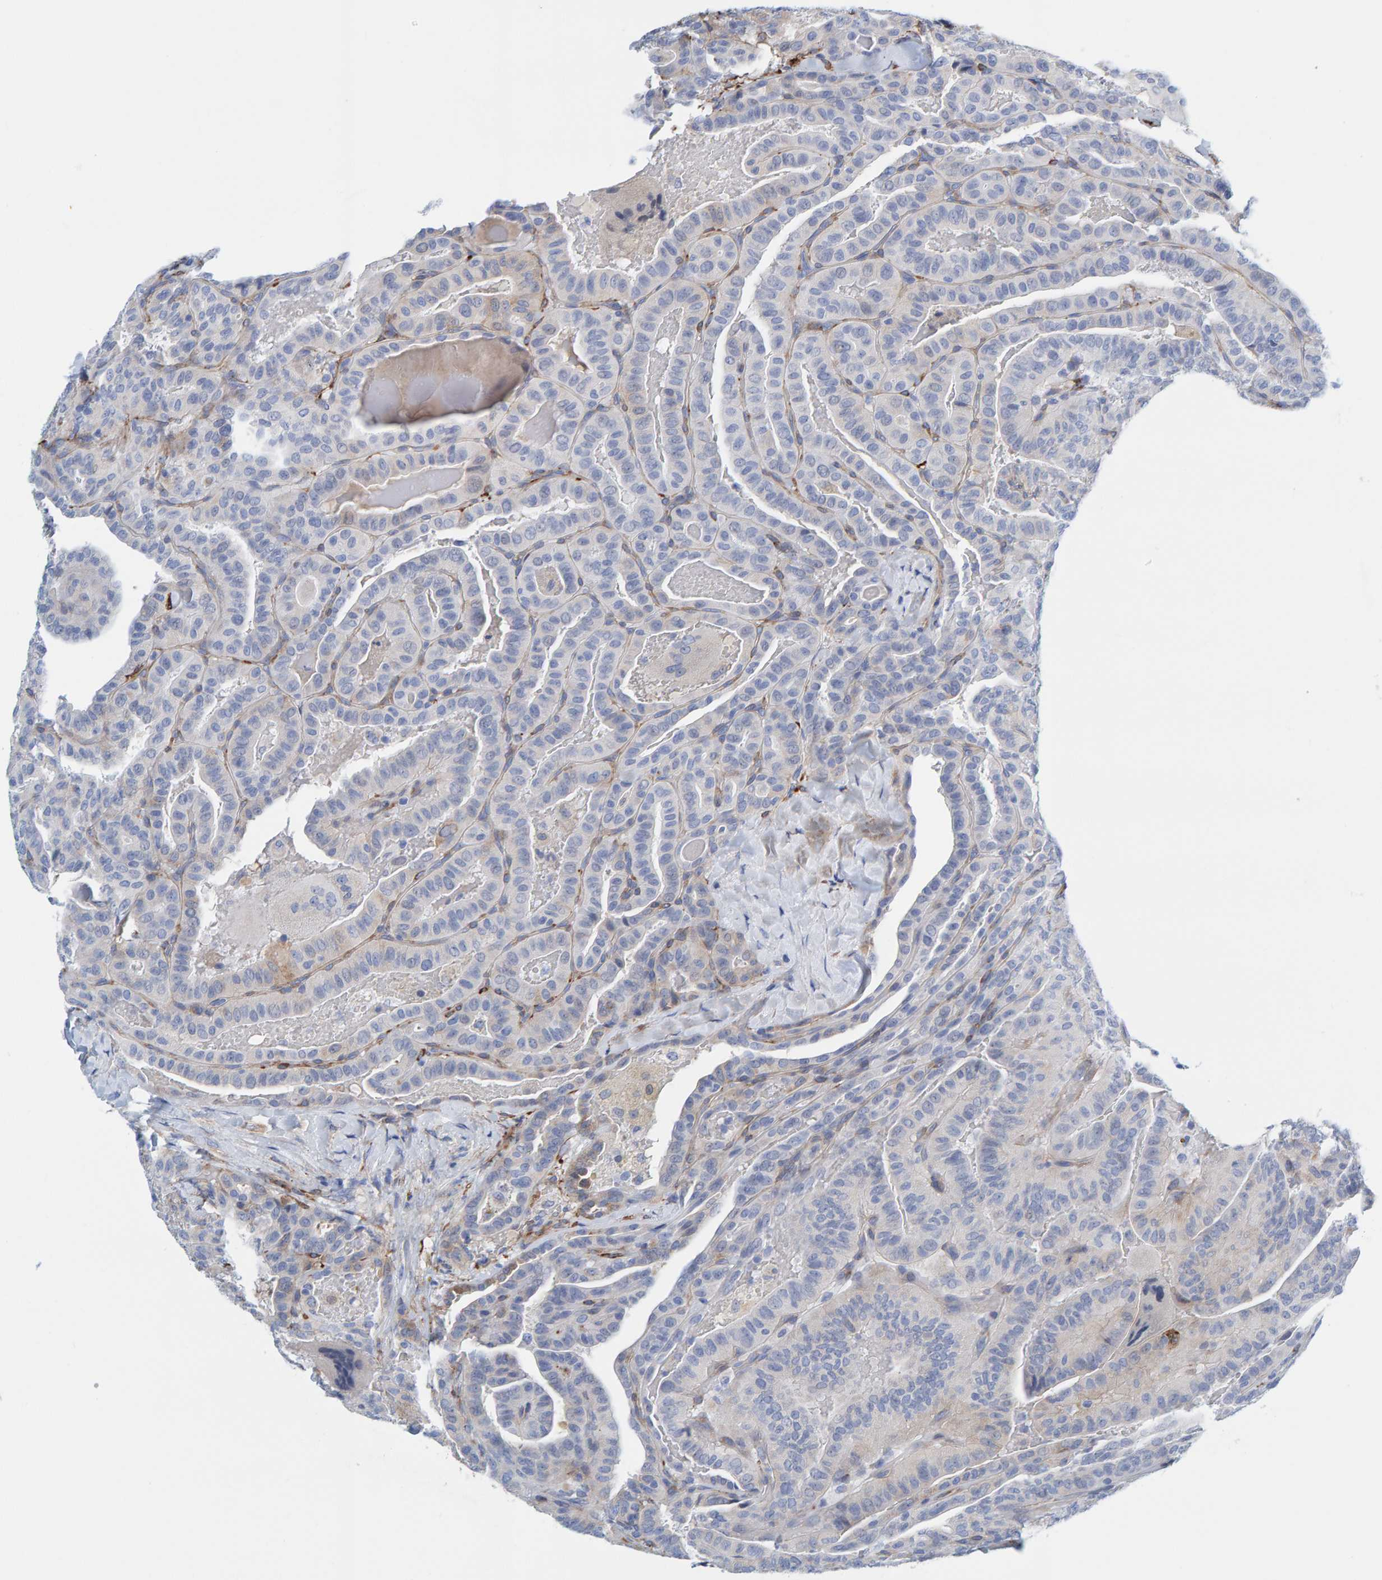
{"staining": {"intensity": "negative", "quantity": "none", "location": "none"}, "tissue": "thyroid cancer", "cell_type": "Tumor cells", "image_type": "cancer", "snomed": [{"axis": "morphology", "description": "Papillary adenocarcinoma, NOS"}, {"axis": "topography", "description": "Thyroid gland"}], "caption": "Thyroid cancer (papillary adenocarcinoma) was stained to show a protein in brown. There is no significant expression in tumor cells.", "gene": "MAP1B", "patient": {"sex": "male", "age": 77}}